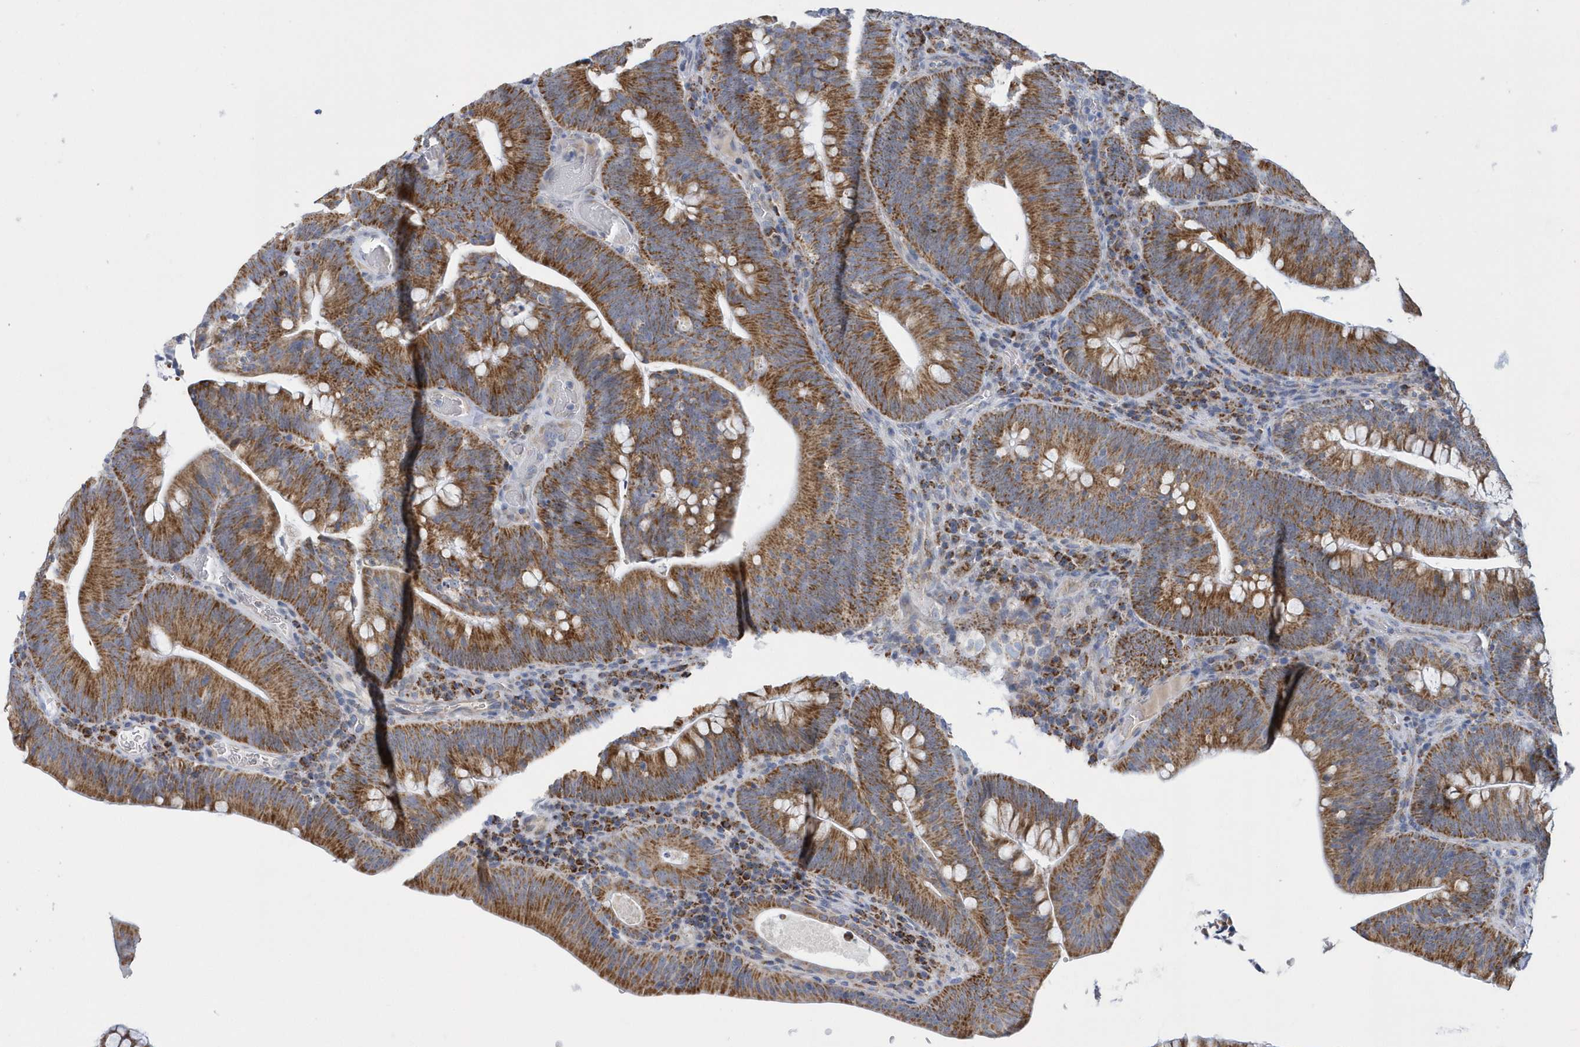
{"staining": {"intensity": "moderate", "quantity": ">75%", "location": "cytoplasmic/membranous"}, "tissue": "colorectal cancer", "cell_type": "Tumor cells", "image_type": "cancer", "snomed": [{"axis": "morphology", "description": "Normal tissue, NOS"}, {"axis": "topography", "description": "Colon"}], "caption": "Protein staining of colorectal cancer tissue reveals moderate cytoplasmic/membranous staining in about >75% of tumor cells.", "gene": "VWA5B2", "patient": {"sex": "female", "age": 82}}